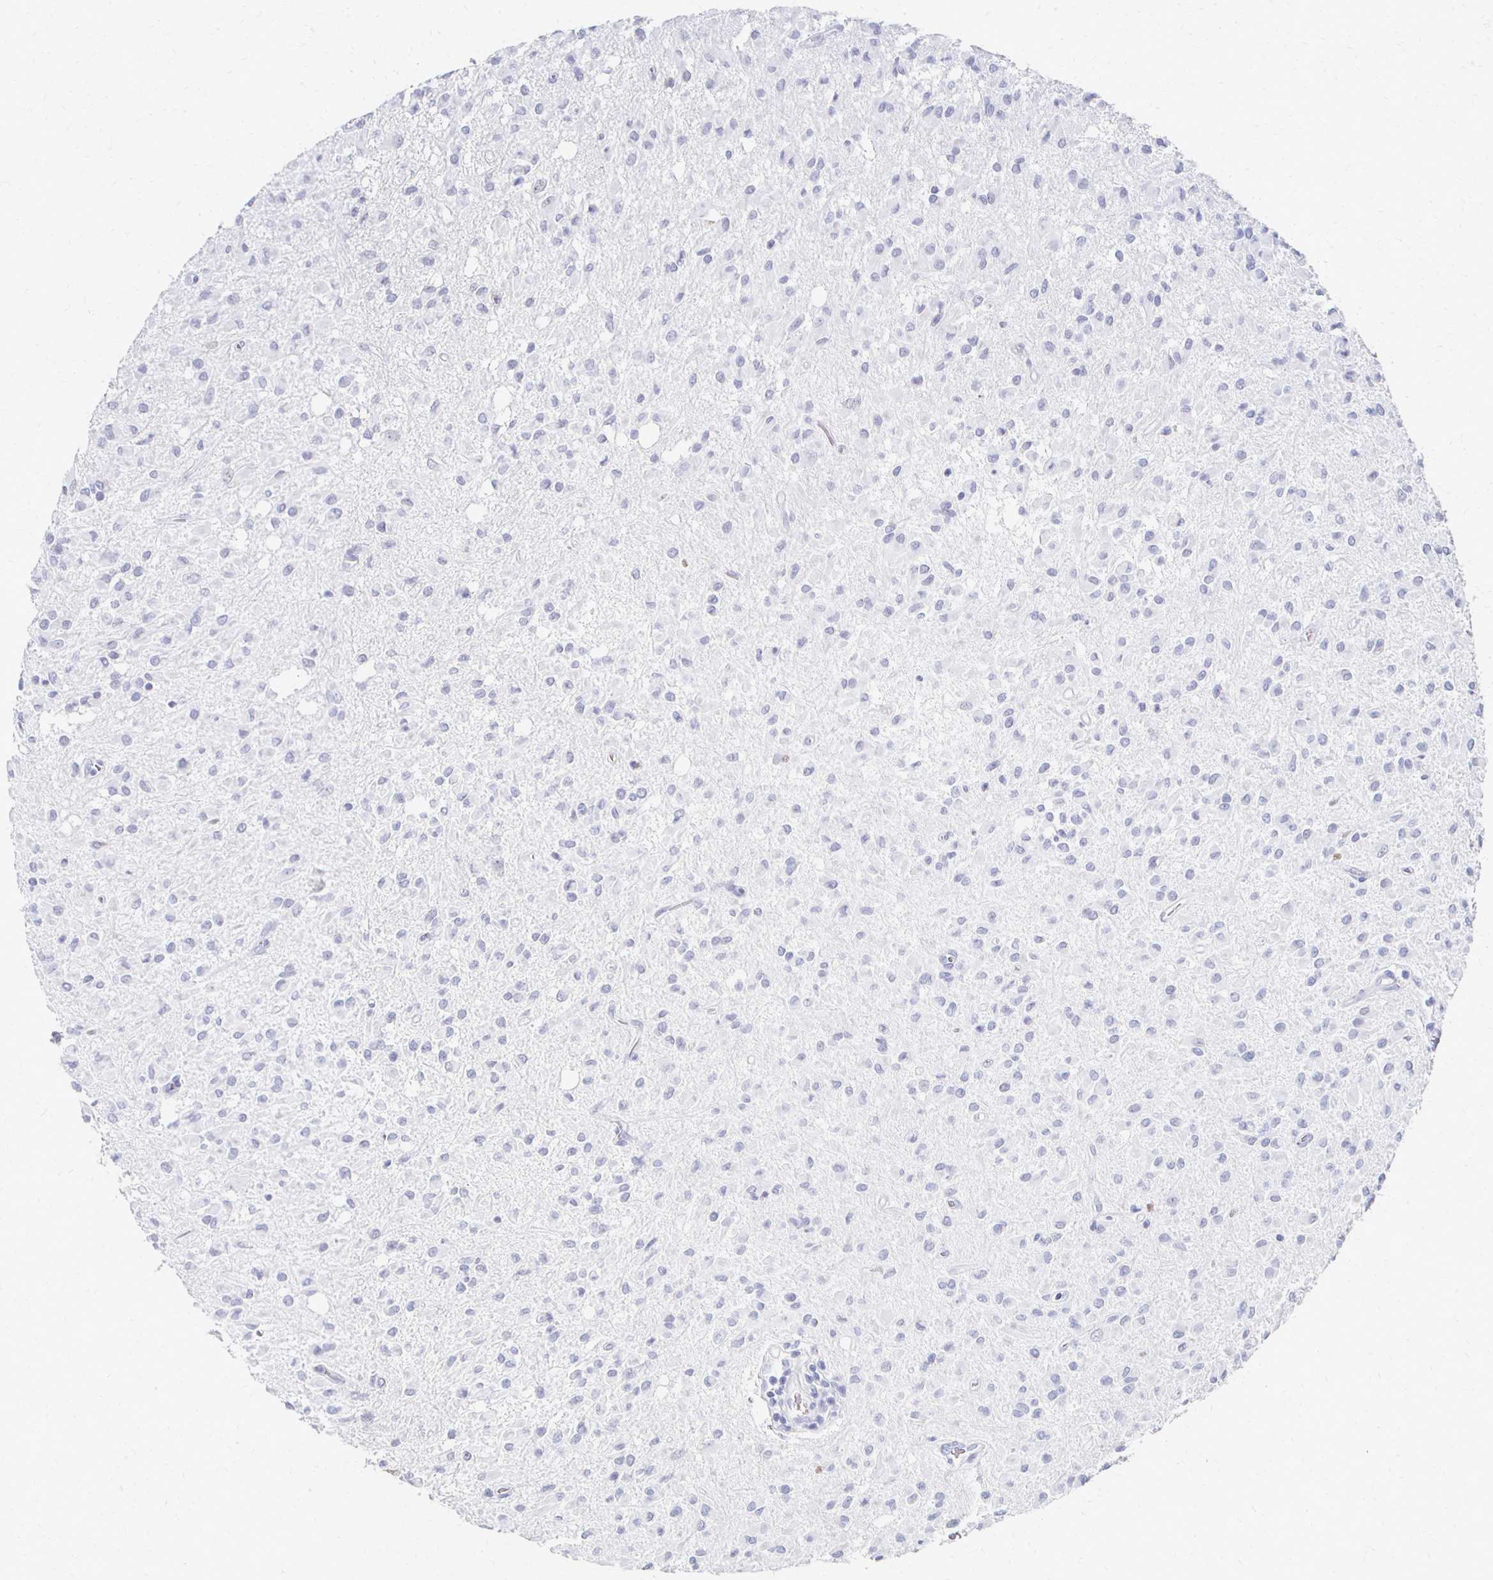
{"staining": {"intensity": "negative", "quantity": "none", "location": "none"}, "tissue": "glioma", "cell_type": "Tumor cells", "image_type": "cancer", "snomed": [{"axis": "morphology", "description": "Glioma, malignant, Low grade"}, {"axis": "topography", "description": "Brain"}], "caption": "Histopathology image shows no protein expression in tumor cells of malignant low-grade glioma tissue. Brightfield microscopy of immunohistochemistry (IHC) stained with DAB (3,3'-diaminobenzidine) (brown) and hematoxylin (blue), captured at high magnification.", "gene": "CXCR2", "patient": {"sex": "female", "age": 33}}